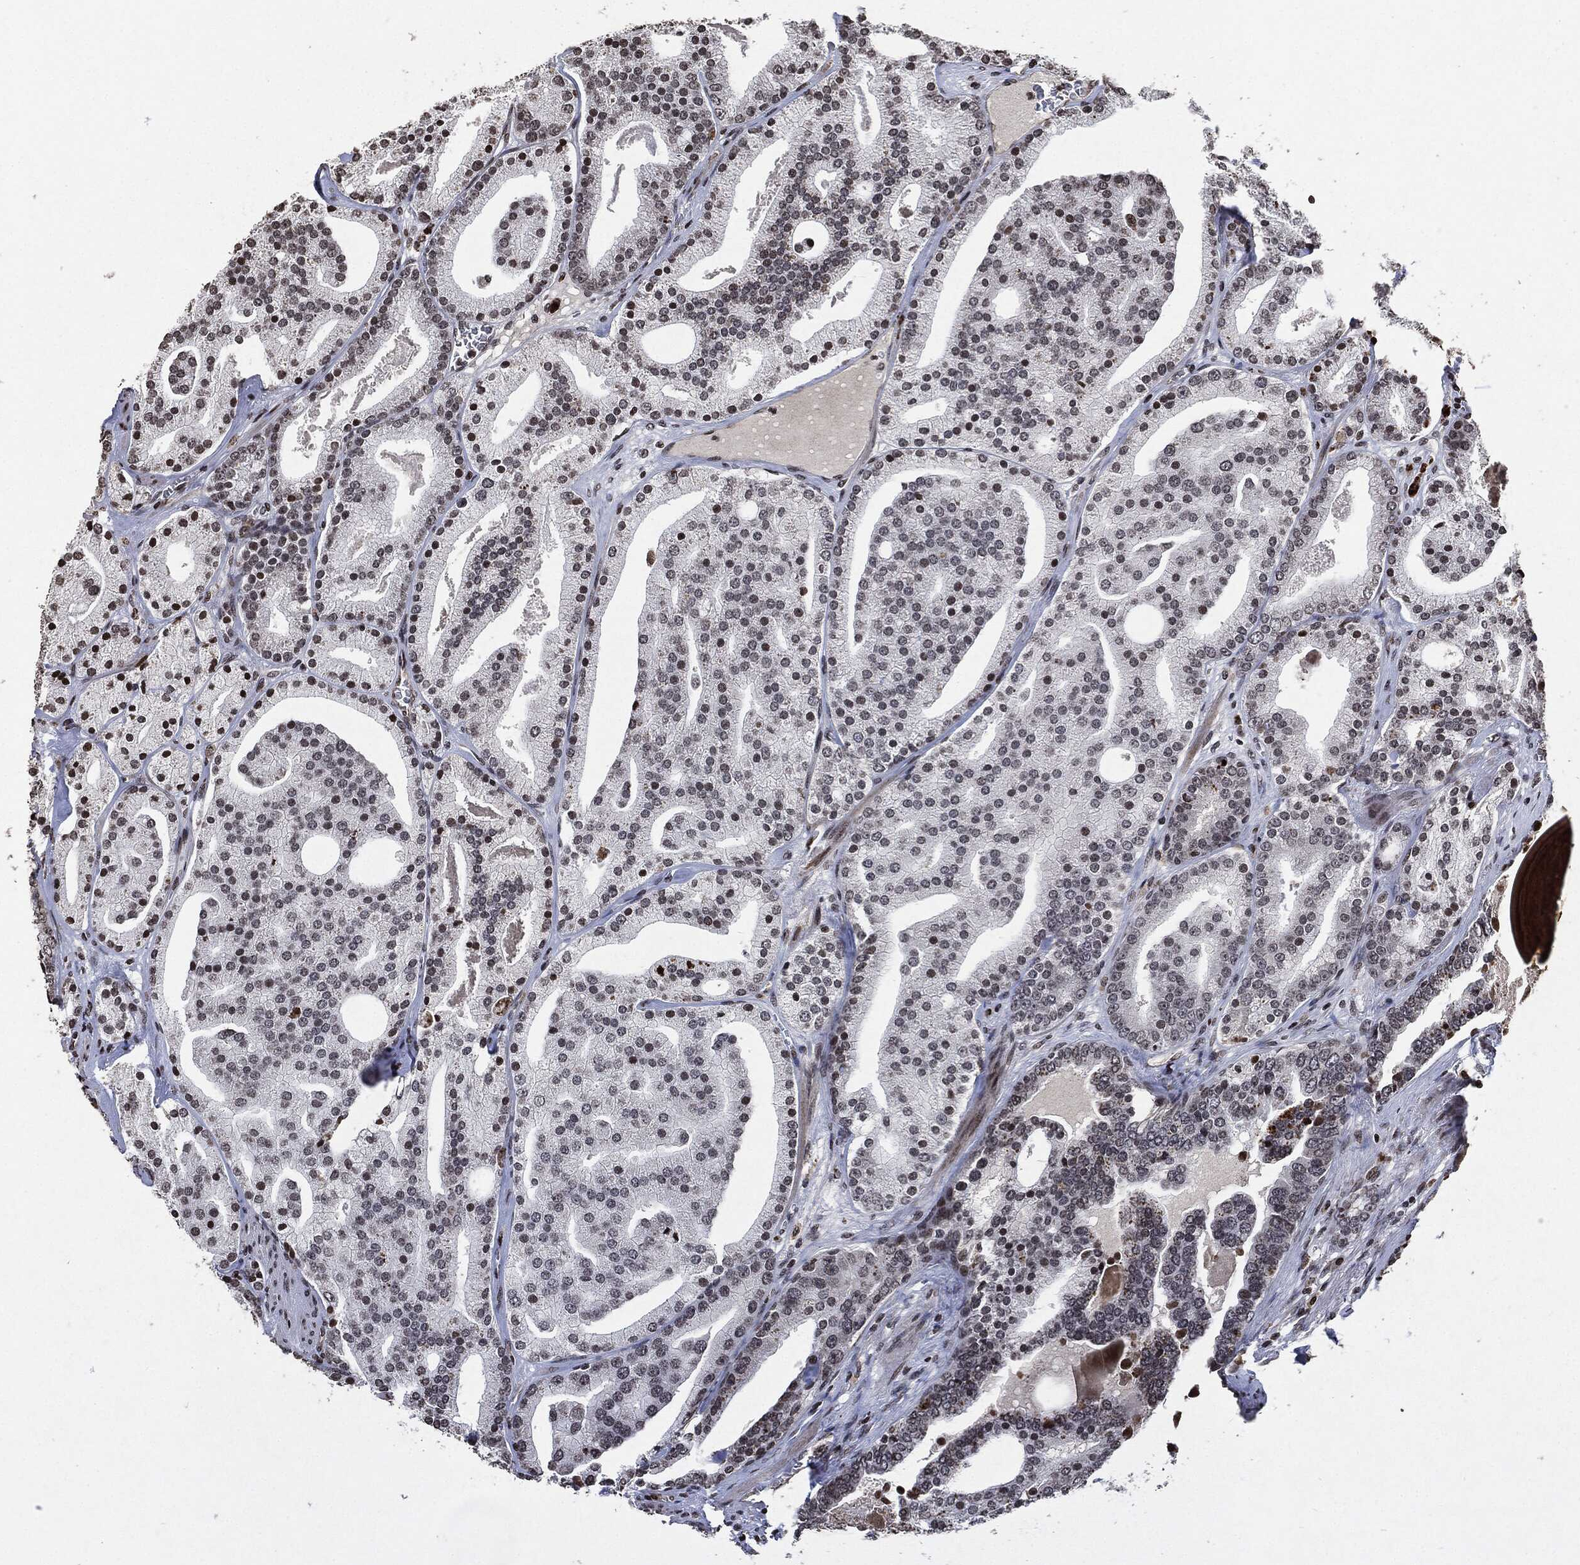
{"staining": {"intensity": "moderate", "quantity": "<25%", "location": "nuclear"}, "tissue": "prostate cancer", "cell_type": "Tumor cells", "image_type": "cancer", "snomed": [{"axis": "morphology", "description": "Adenocarcinoma, NOS"}, {"axis": "topography", "description": "Prostate"}], "caption": "Immunohistochemical staining of prostate cancer (adenocarcinoma) shows low levels of moderate nuclear expression in approximately <25% of tumor cells.", "gene": "JUN", "patient": {"sex": "male", "age": 69}}